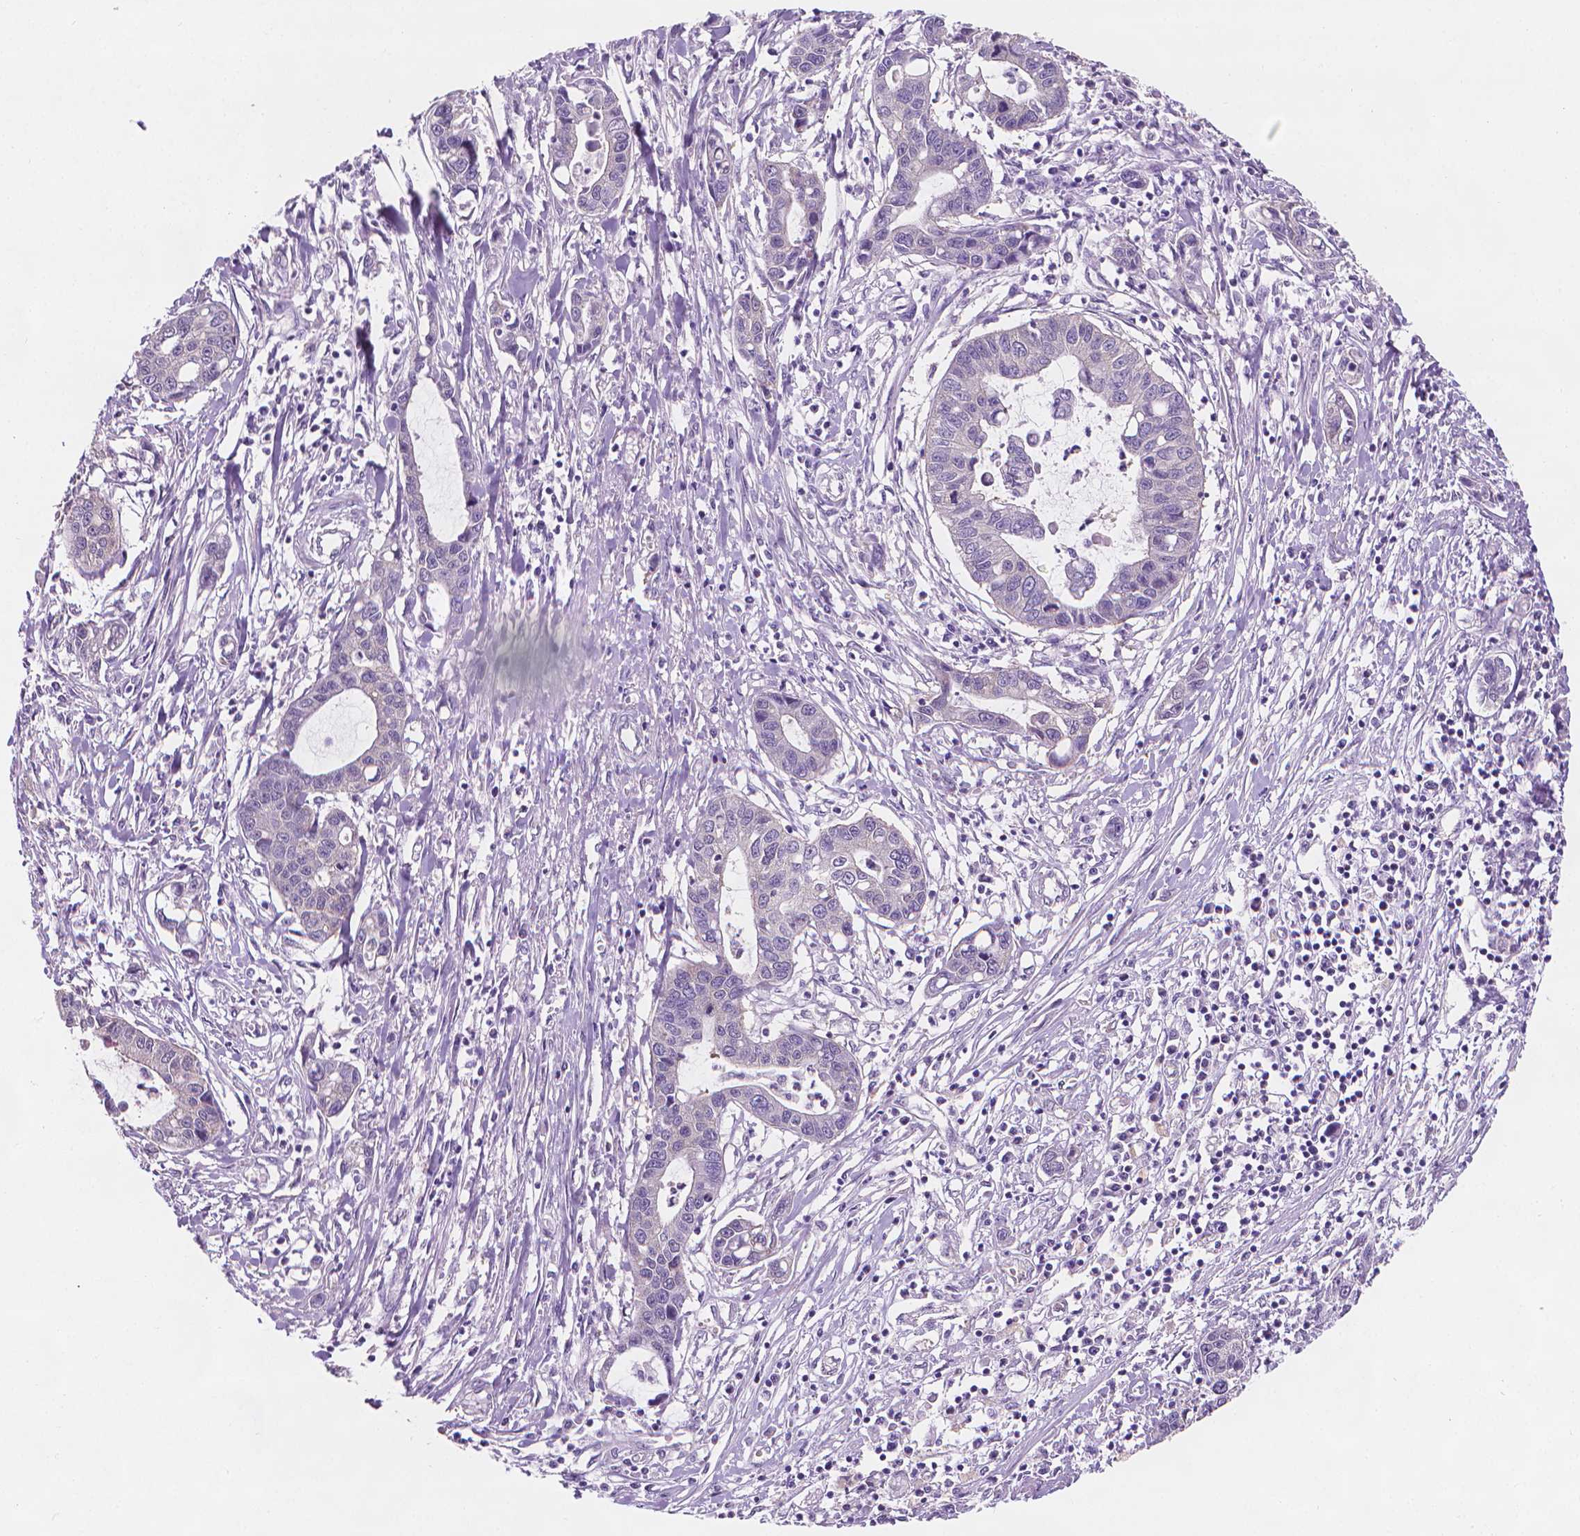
{"staining": {"intensity": "negative", "quantity": "none", "location": "none"}, "tissue": "liver cancer", "cell_type": "Tumor cells", "image_type": "cancer", "snomed": [{"axis": "morphology", "description": "Cholangiocarcinoma"}, {"axis": "topography", "description": "Liver"}], "caption": "Tumor cells are negative for brown protein staining in liver cholangiocarcinoma.", "gene": "FASN", "patient": {"sex": "male", "age": 58}}